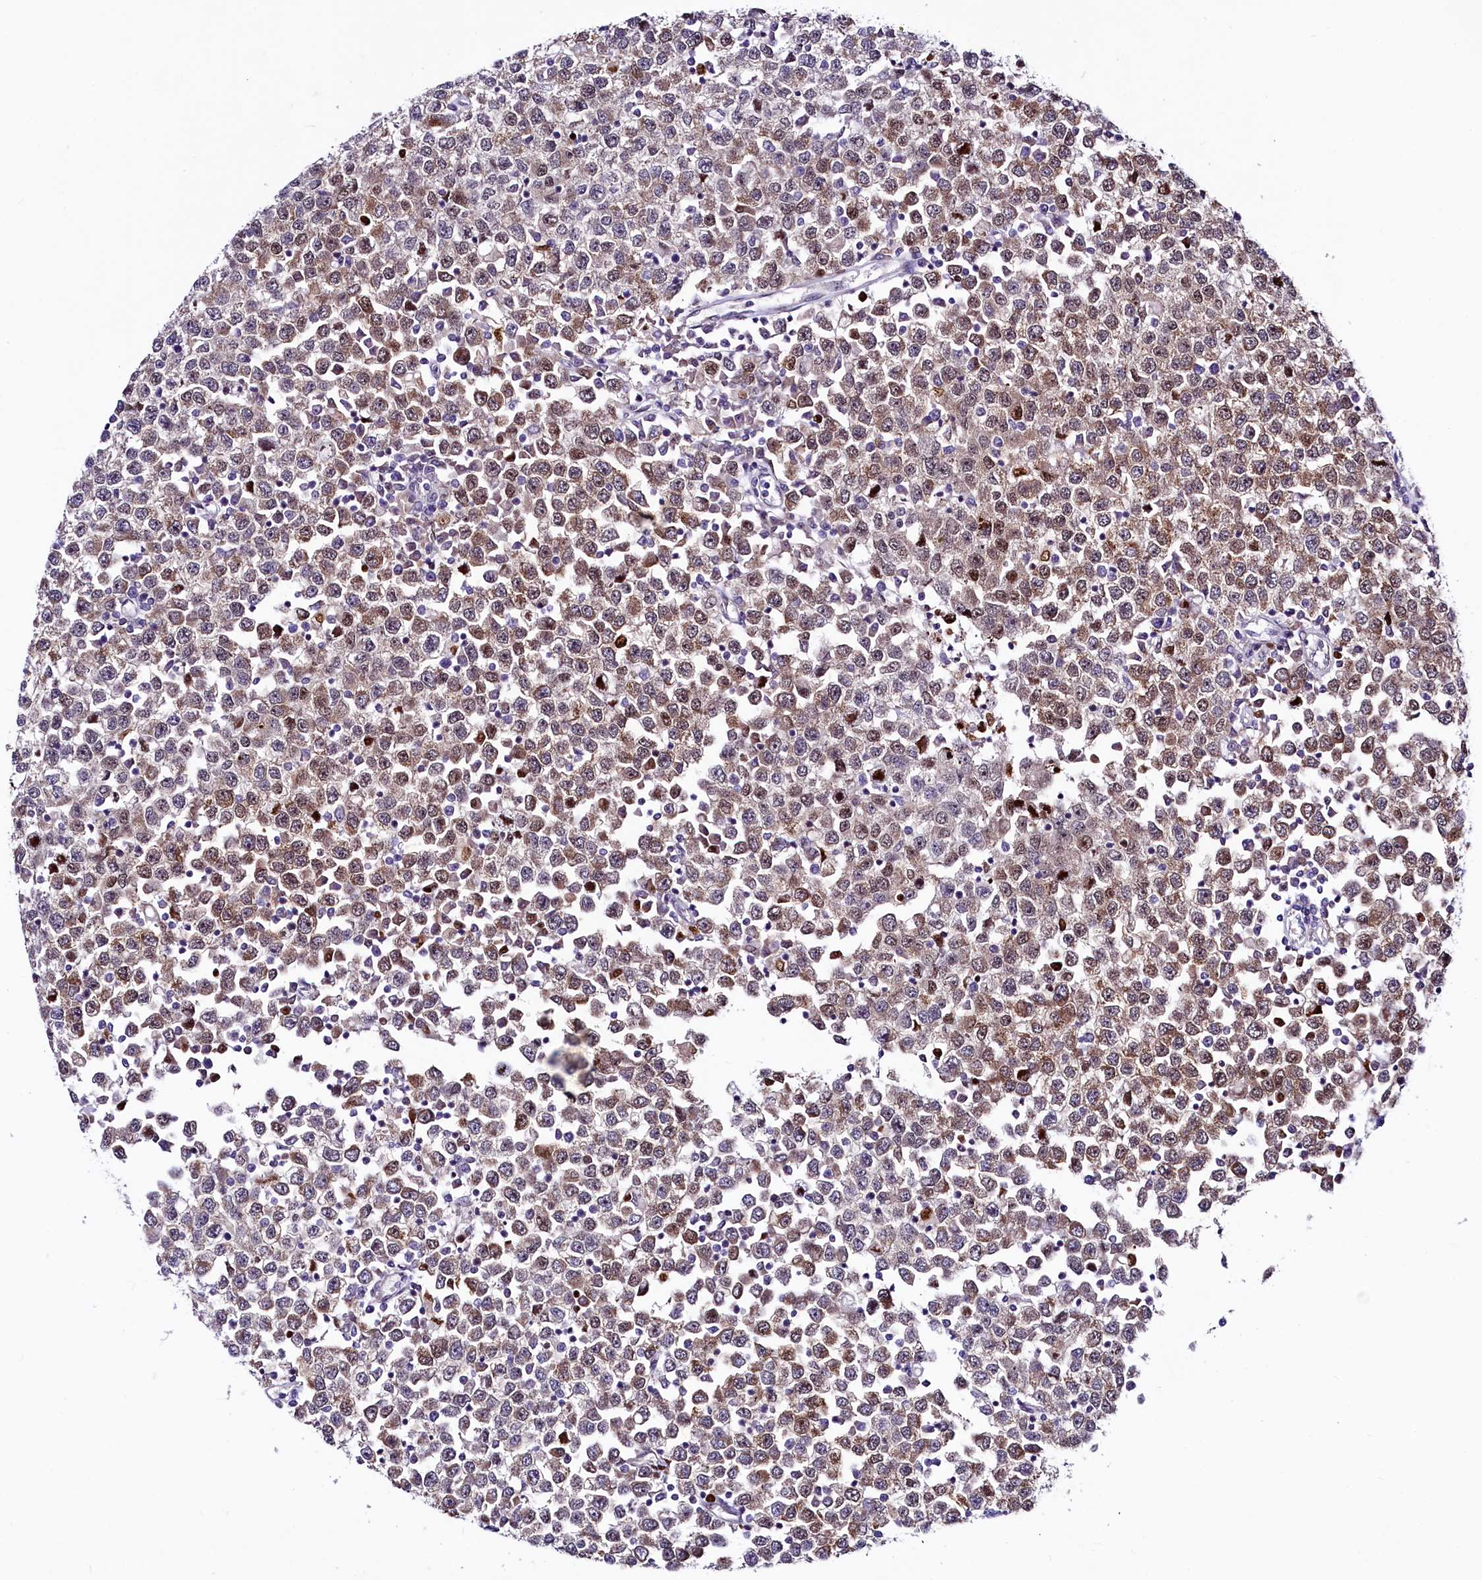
{"staining": {"intensity": "moderate", "quantity": "25%-75%", "location": "cytoplasmic/membranous,nuclear"}, "tissue": "testis cancer", "cell_type": "Tumor cells", "image_type": "cancer", "snomed": [{"axis": "morphology", "description": "Seminoma, NOS"}, {"axis": "topography", "description": "Testis"}], "caption": "Immunohistochemistry (IHC) image of human testis cancer stained for a protein (brown), which displays medium levels of moderate cytoplasmic/membranous and nuclear staining in approximately 25%-75% of tumor cells.", "gene": "LEUTX", "patient": {"sex": "male", "age": 65}}